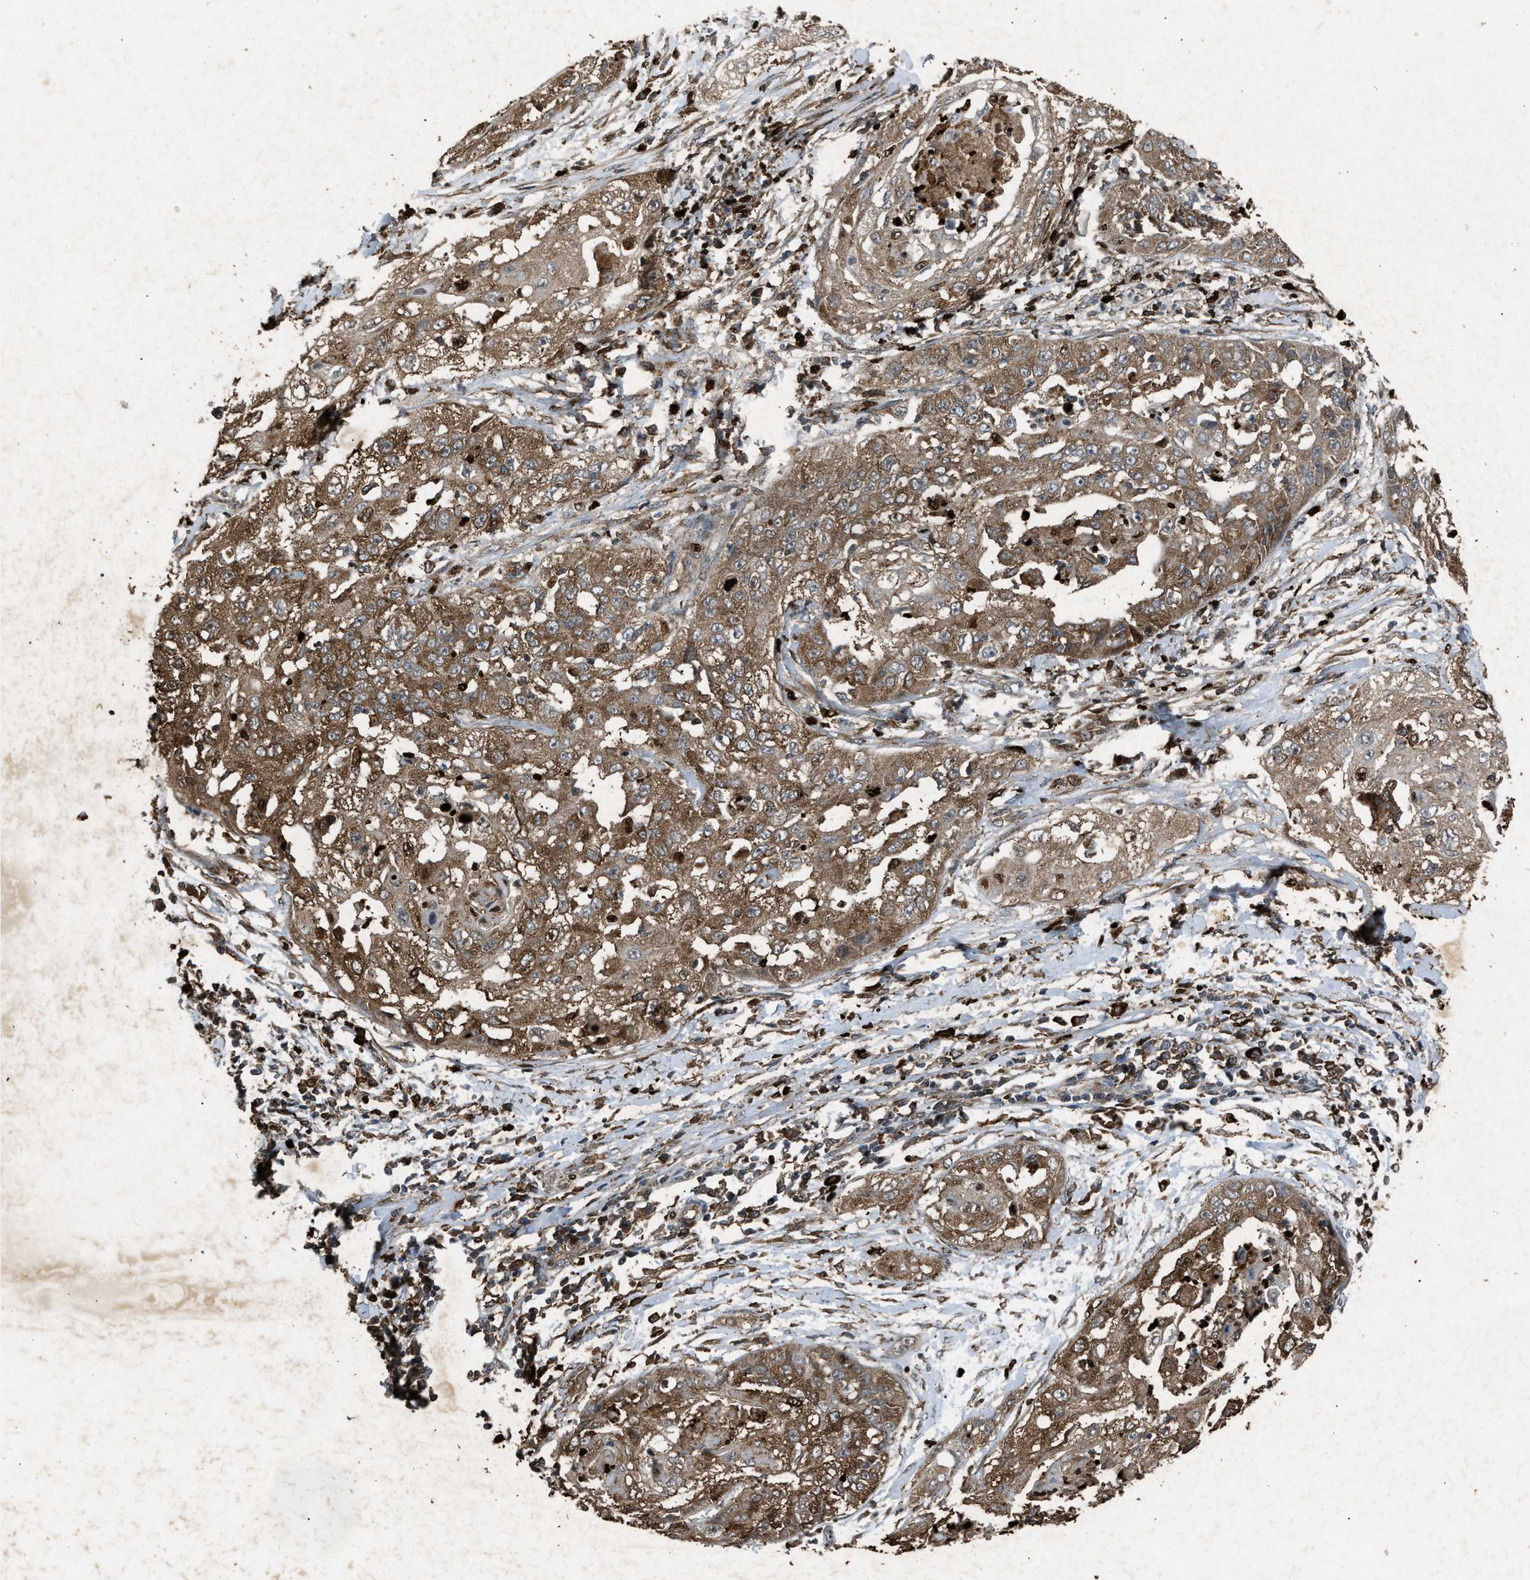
{"staining": {"intensity": "moderate", "quantity": ">75%", "location": "cytoplasmic/membranous"}, "tissue": "cervical cancer", "cell_type": "Tumor cells", "image_type": "cancer", "snomed": [{"axis": "morphology", "description": "Squamous cell carcinoma, NOS"}, {"axis": "topography", "description": "Cervix"}], "caption": "IHC (DAB (3,3'-diaminobenzidine)) staining of human squamous cell carcinoma (cervical) exhibits moderate cytoplasmic/membranous protein staining in about >75% of tumor cells. The staining was performed using DAB to visualize the protein expression in brown, while the nuclei were stained in blue with hematoxylin (Magnification: 20x).", "gene": "PSMD1", "patient": {"sex": "female", "age": 64}}